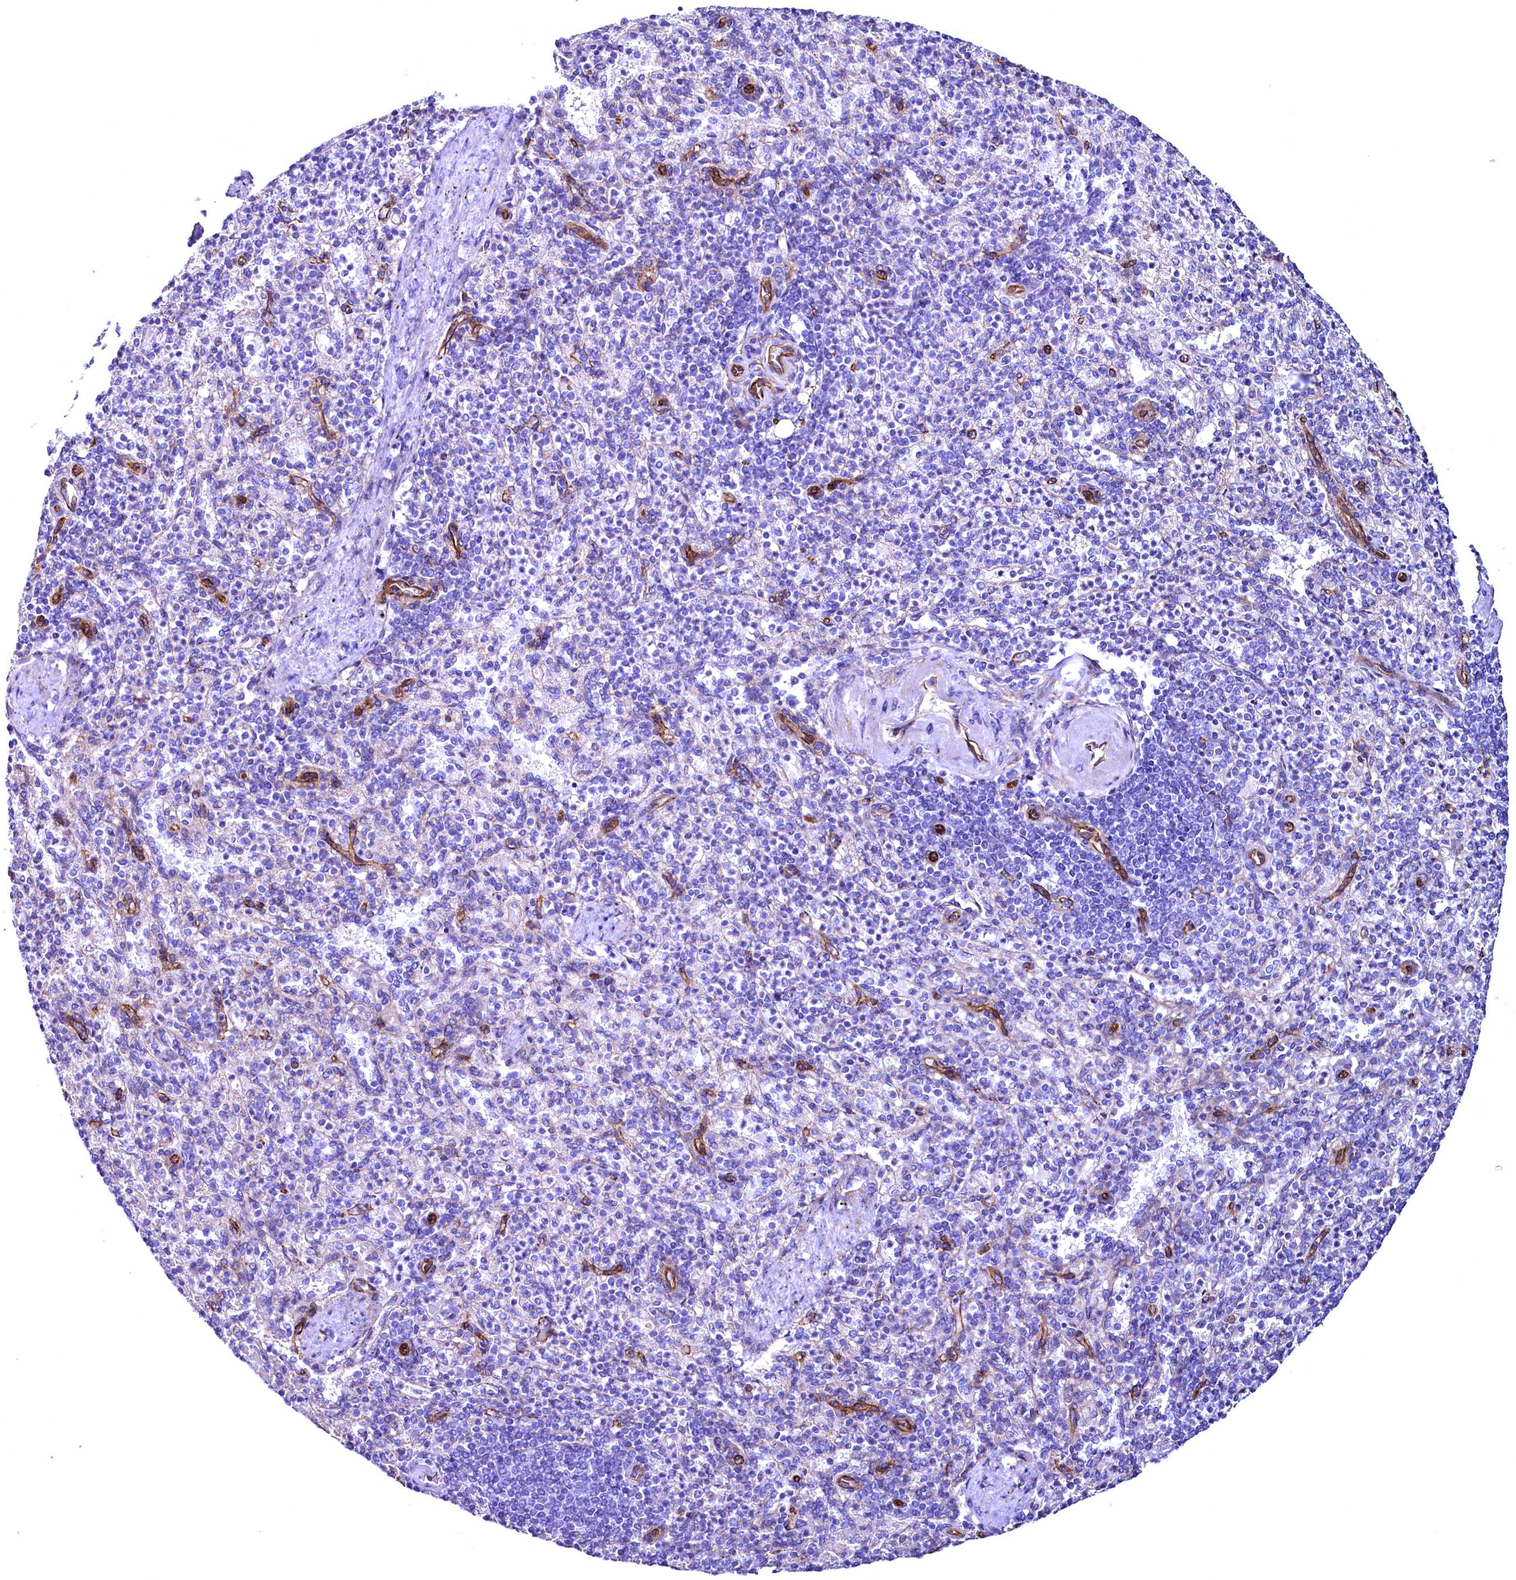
{"staining": {"intensity": "negative", "quantity": "none", "location": "none"}, "tissue": "spleen", "cell_type": "Cells in red pulp", "image_type": "normal", "snomed": [{"axis": "morphology", "description": "Normal tissue, NOS"}, {"axis": "topography", "description": "Spleen"}], "caption": "This micrograph is of benign spleen stained with immunohistochemistry to label a protein in brown with the nuclei are counter-stained blue. There is no expression in cells in red pulp. (DAB (3,3'-diaminobenzidine) IHC, high magnification).", "gene": "SLF1", "patient": {"sex": "female", "age": 74}}